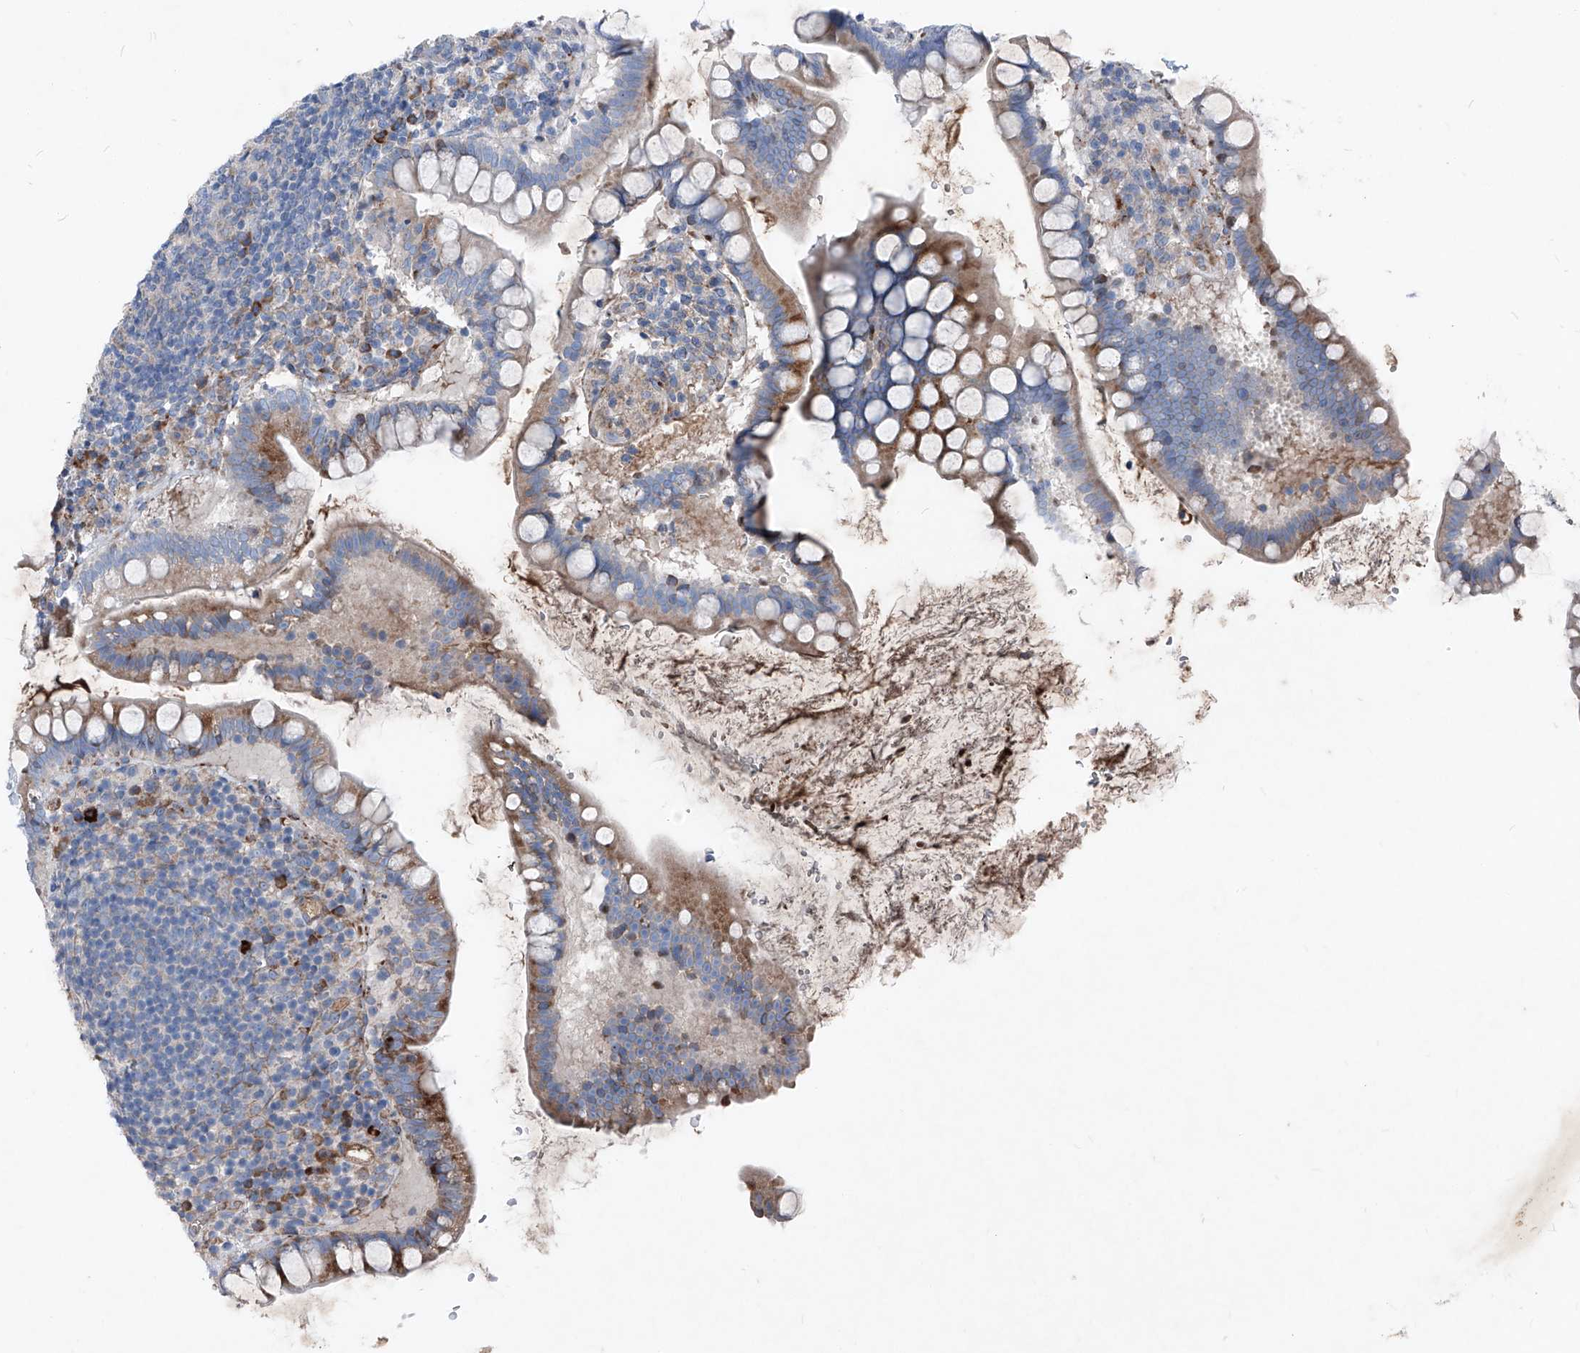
{"staining": {"intensity": "moderate", "quantity": "<25%", "location": "cytoplasmic/membranous"}, "tissue": "small intestine", "cell_type": "Glandular cells", "image_type": "normal", "snomed": [{"axis": "morphology", "description": "Normal tissue, NOS"}, {"axis": "topography", "description": "Small intestine"}], "caption": "A brown stain shows moderate cytoplasmic/membranous positivity of a protein in glandular cells of unremarkable human small intestine.", "gene": "IFI27", "patient": {"sex": "female", "age": 84}}